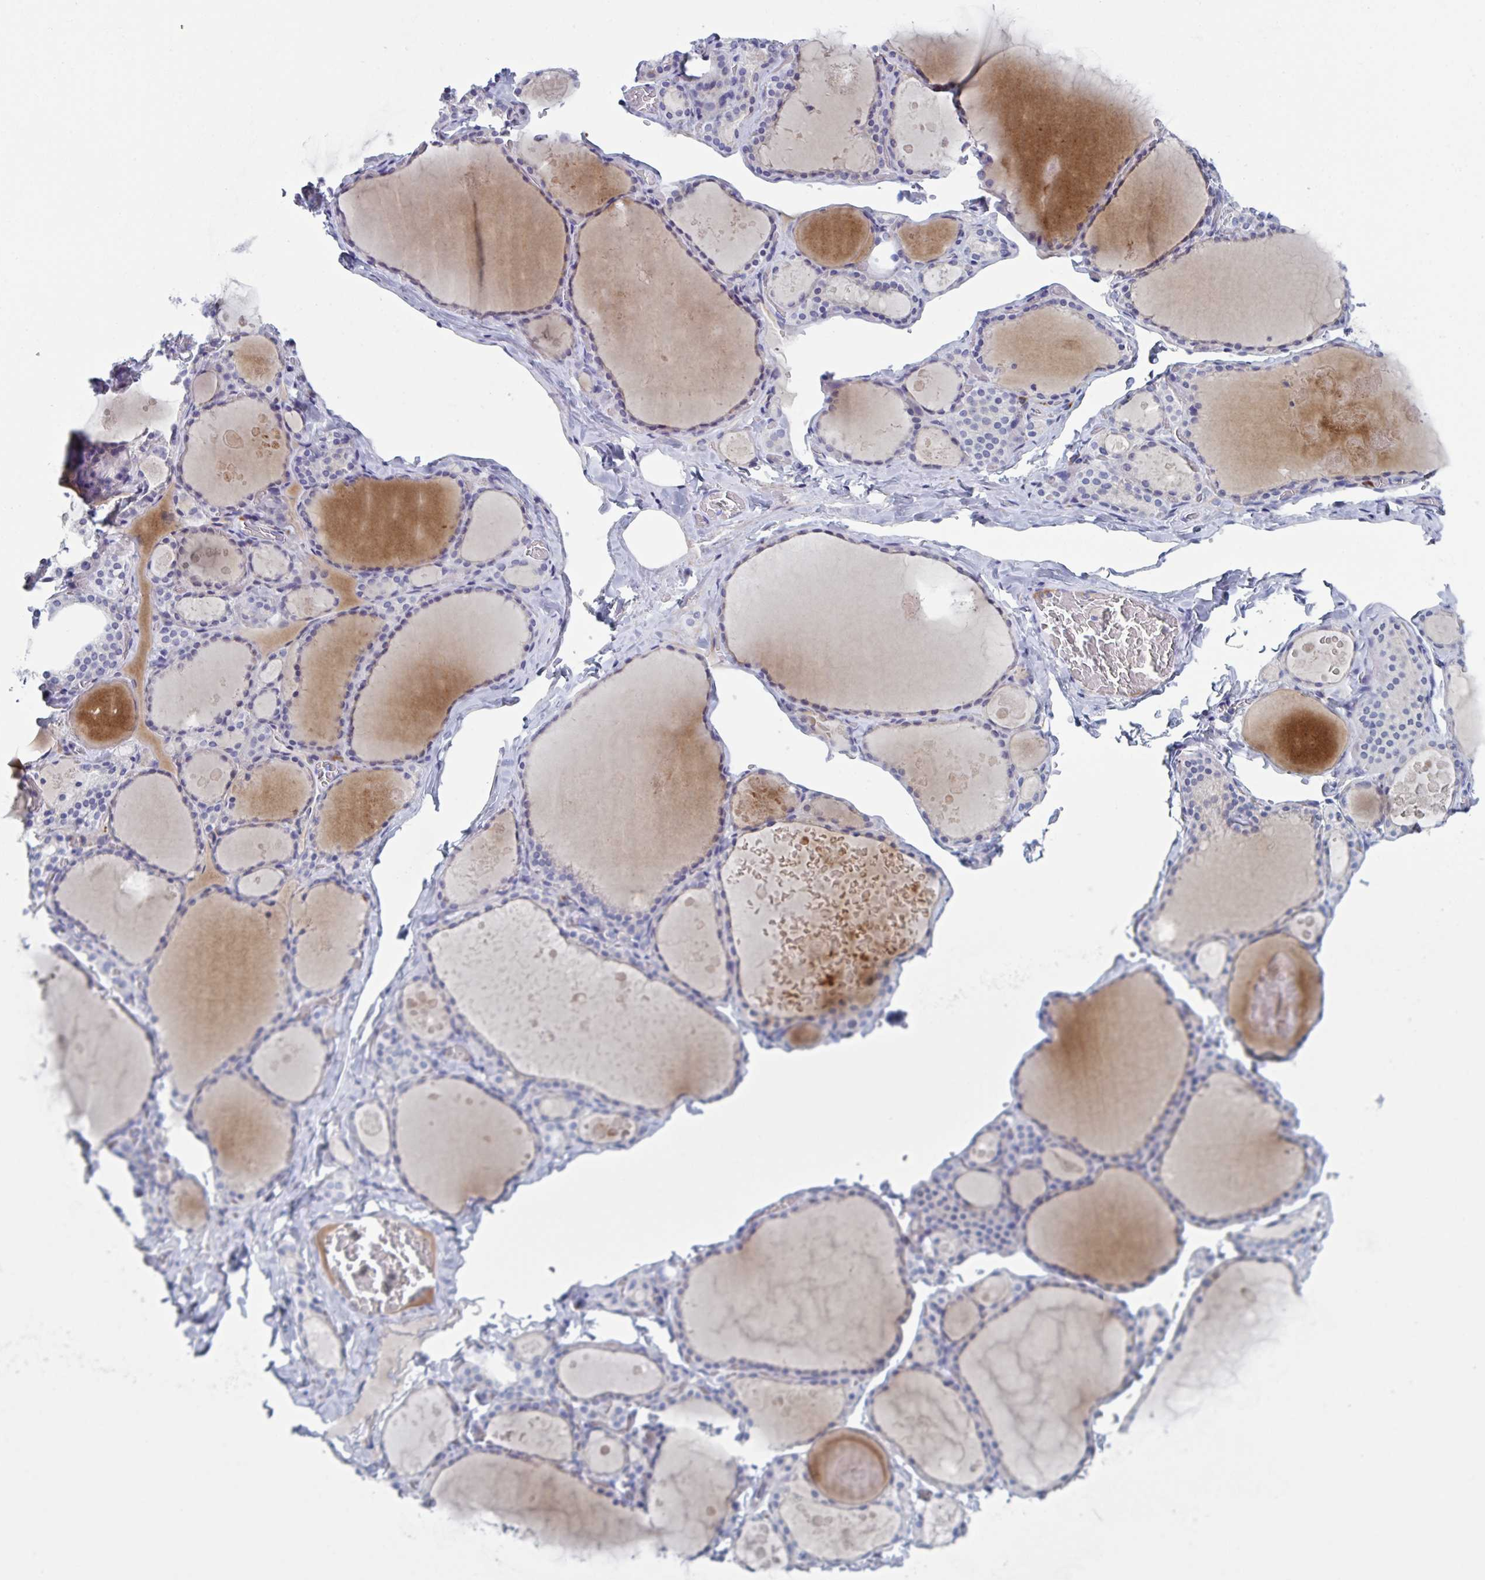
{"staining": {"intensity": "negative", "quantity": "none", "location": "none"}, "tissue": "thyroid gland", "cell_type": "Glandular cells", "image_type": "normal", "snomed": [{"axis": "morphology", "description": "Normal tissue, NOS"}, {"axis": "topography", "description": "Thyroid gland"}], "caption": "DAB immunohistochemical staining of benign thyroid gland shows no significant expression in glandular cells.", "gene": "NT5C3B", "patient": {"sex": "male", "age": 56}}